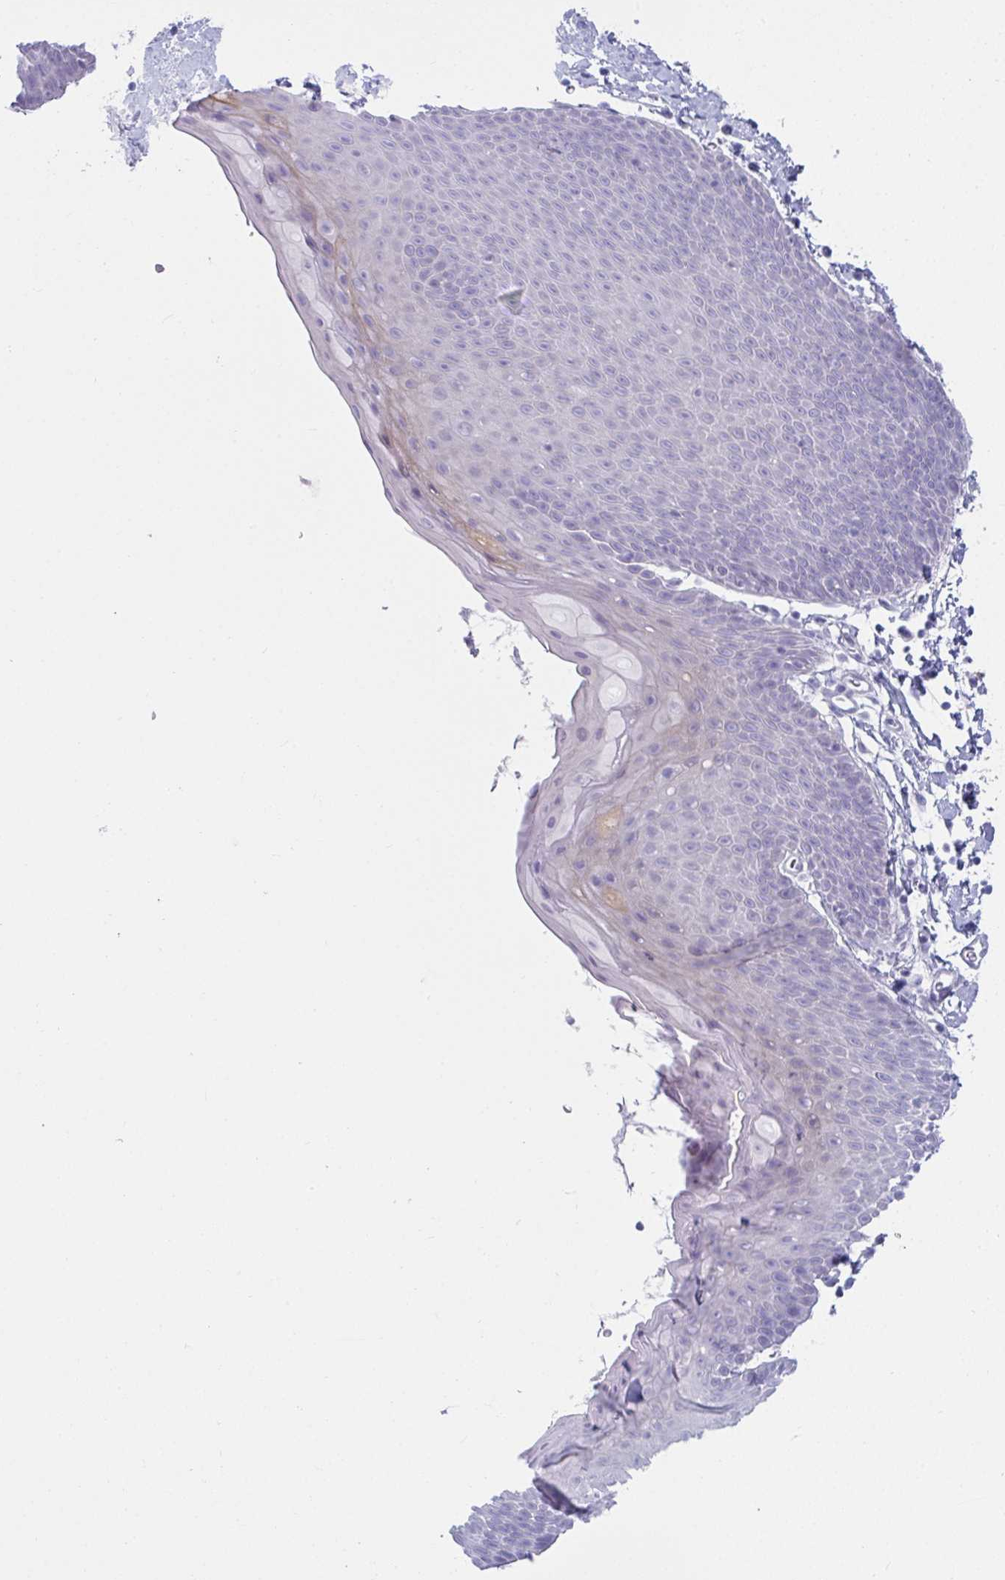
{"staining": {"intensity": "negative", "quantity": "none", "location": "none"}, "tissue": "skin", "cell_type": "Epidermal cells", "image_type": "normal", "snomed": [{"axis": "morphology", "description": "Normal tissue, NOS"}, {"axis": "topography", "description": "Anal"}], "caption": "The IHC micrograph has no significant positivity in epidermal cells of skin.", "gene": "NPY", "patient": {"sex": "male", "age": 53}}